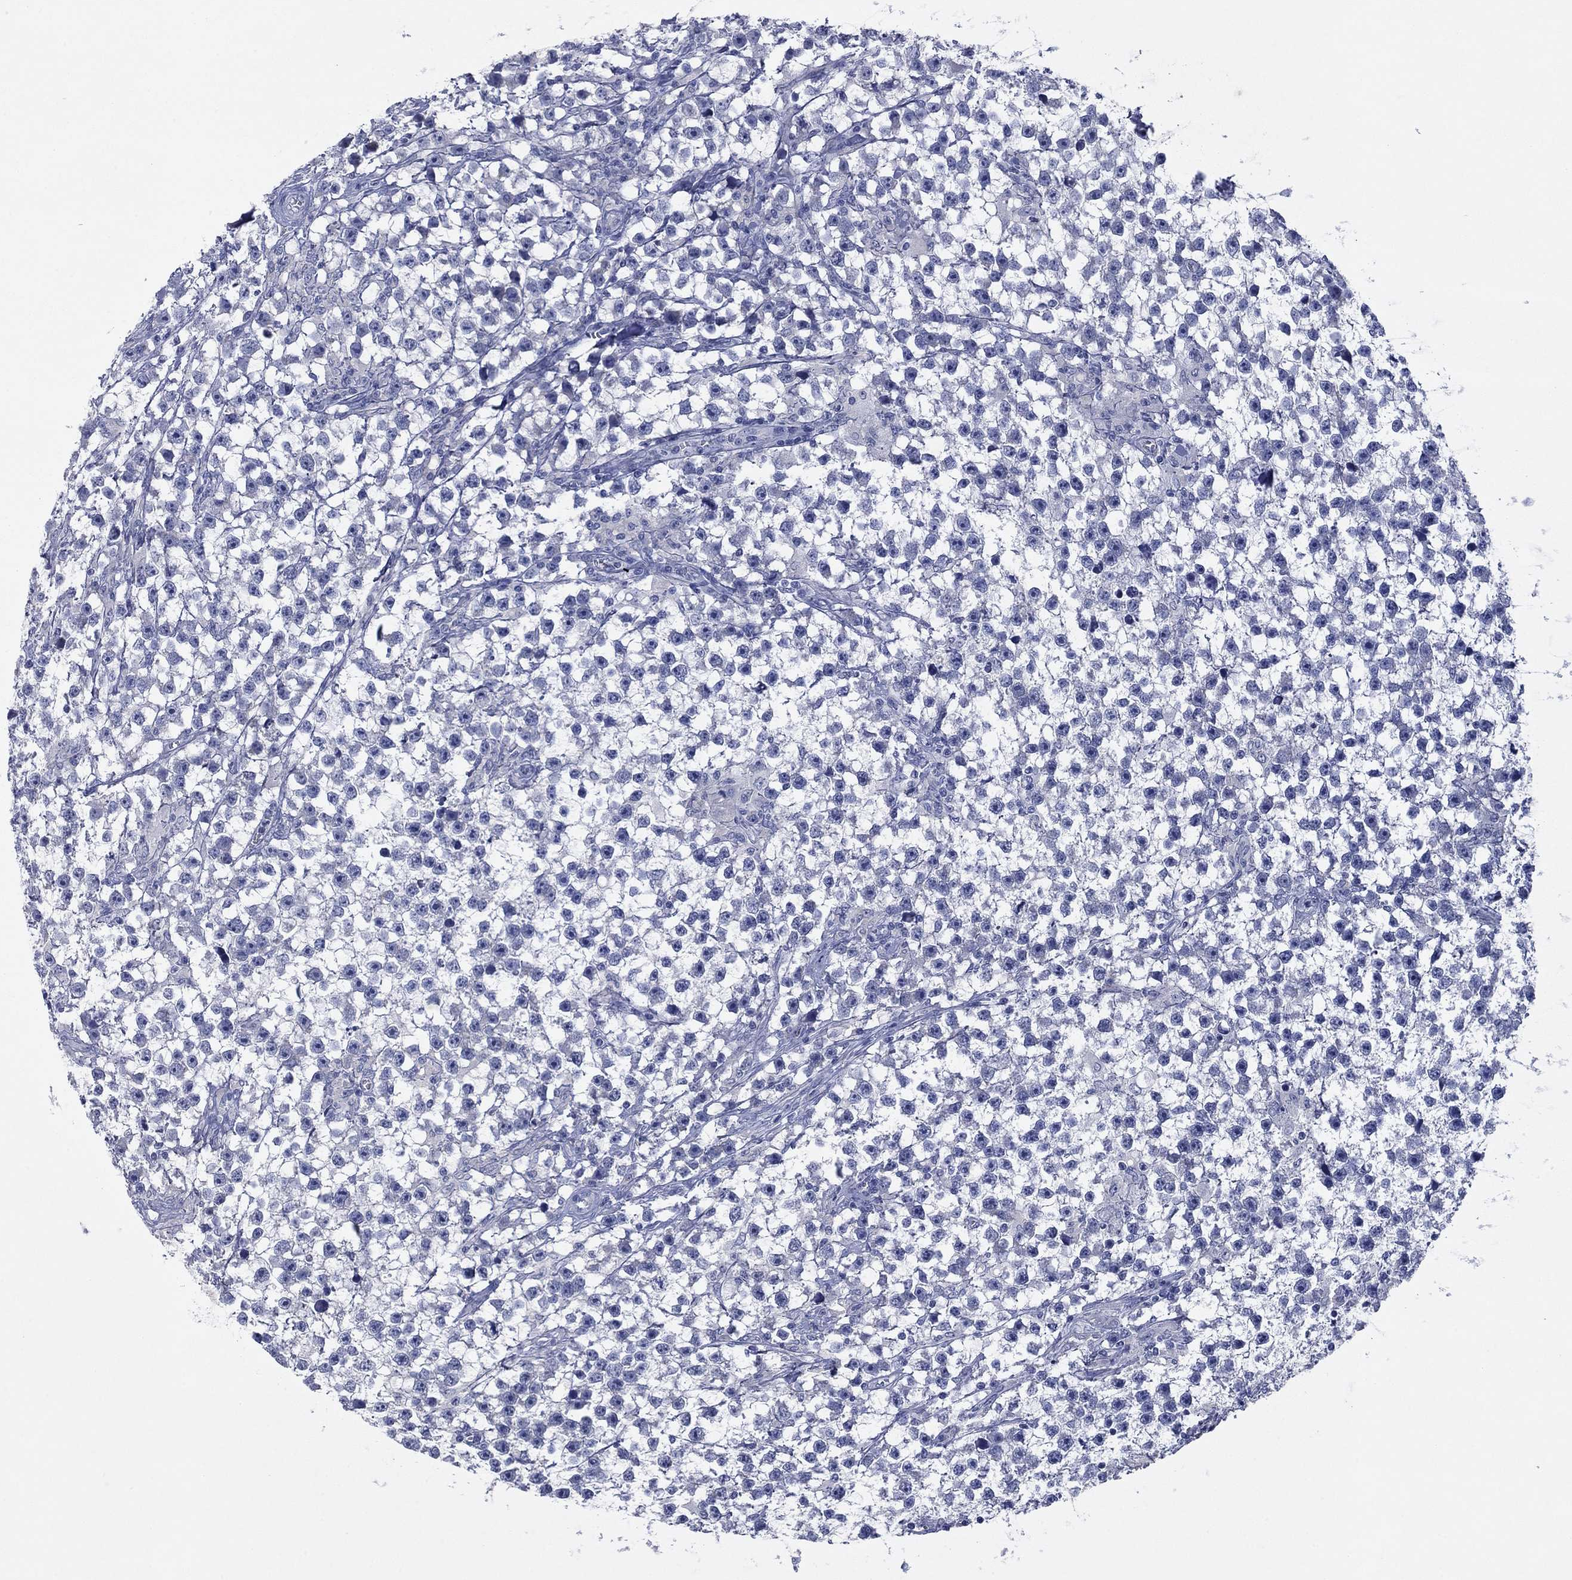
{"staining": {"intensity": "negative", "quantity": "none", "location": "none"}, "tissue": "testis cancer", "cell_type": "Tumor cells", "image_type": "cancer", "snomed": [{"axis": "morphology", "description": "Seminoma, NOS"}, {"axis": "topography", "description": "Testis"}], "caption": "A histopathology image of testis cancer stained for a protein reveals no brown staining in tumor cells.", "gene": "CNTNAP4", "patient": {"sex": "male", "age": 59}}